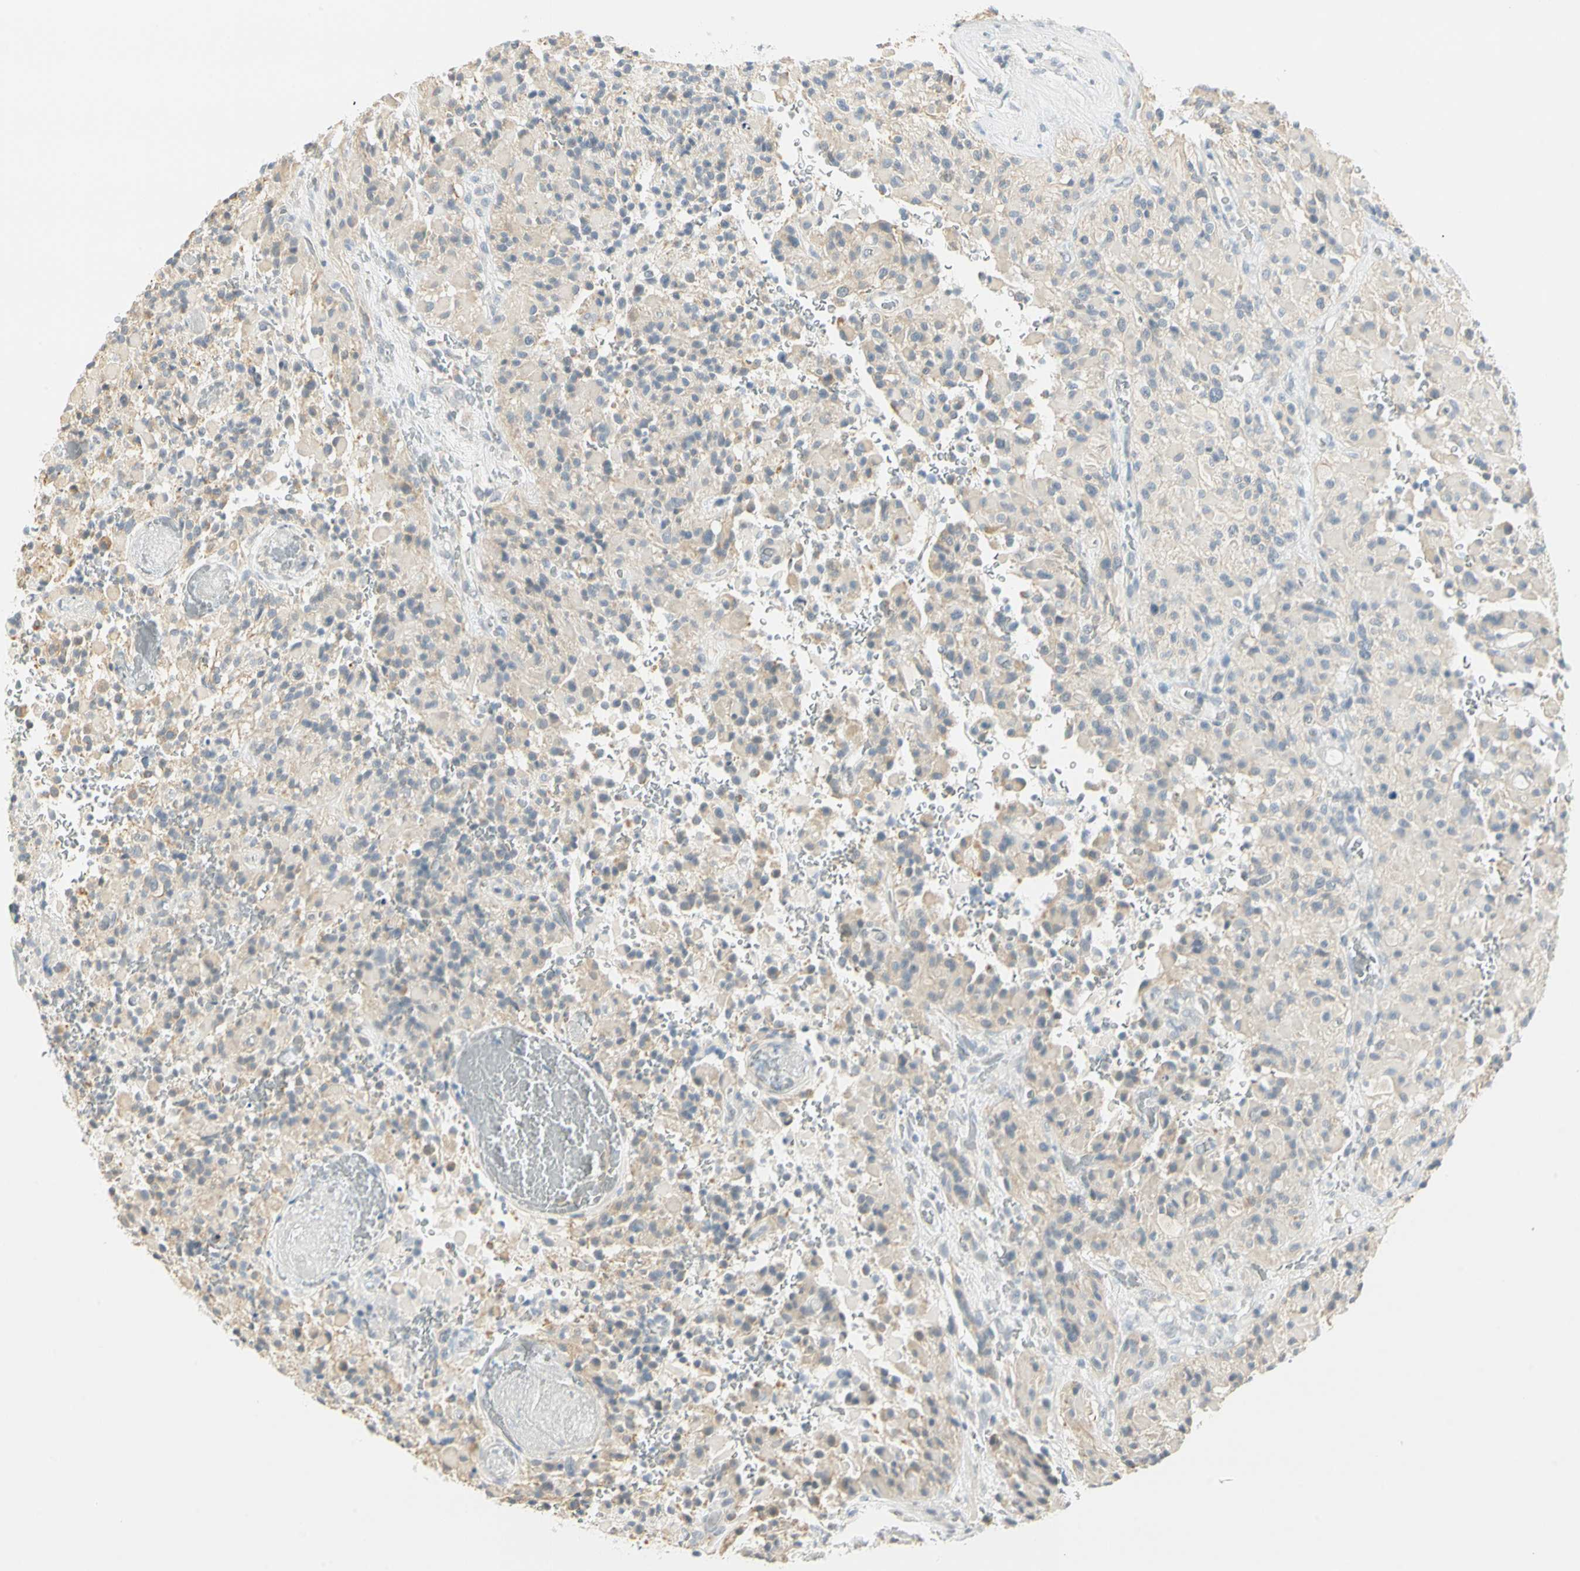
{"staining": {"intensity": "weak", "quantity": "25%-75%", "location": "cytoplasmic/membranous"}, "tissue": "glioma", "cell_type": "Tumor cells", "image_type": "cancer", "snomed": [{"axis": "morphology", "description": "Glioma, malignant, High grade"}, {"axis": "topography", "description": "Brain"}], "caption": "Immunohistochemistry (IHC) photomicrograph of neoplastic tissue: glioma stained using IHC displays low levels of weak protein expression localized specifically in the cytoplasmic/membranous of tumor cells, appearing as a cytoplasmic/membranous brown color.", "gene": "MLLT10", "patient": {"sex": "male", "age": 71}}